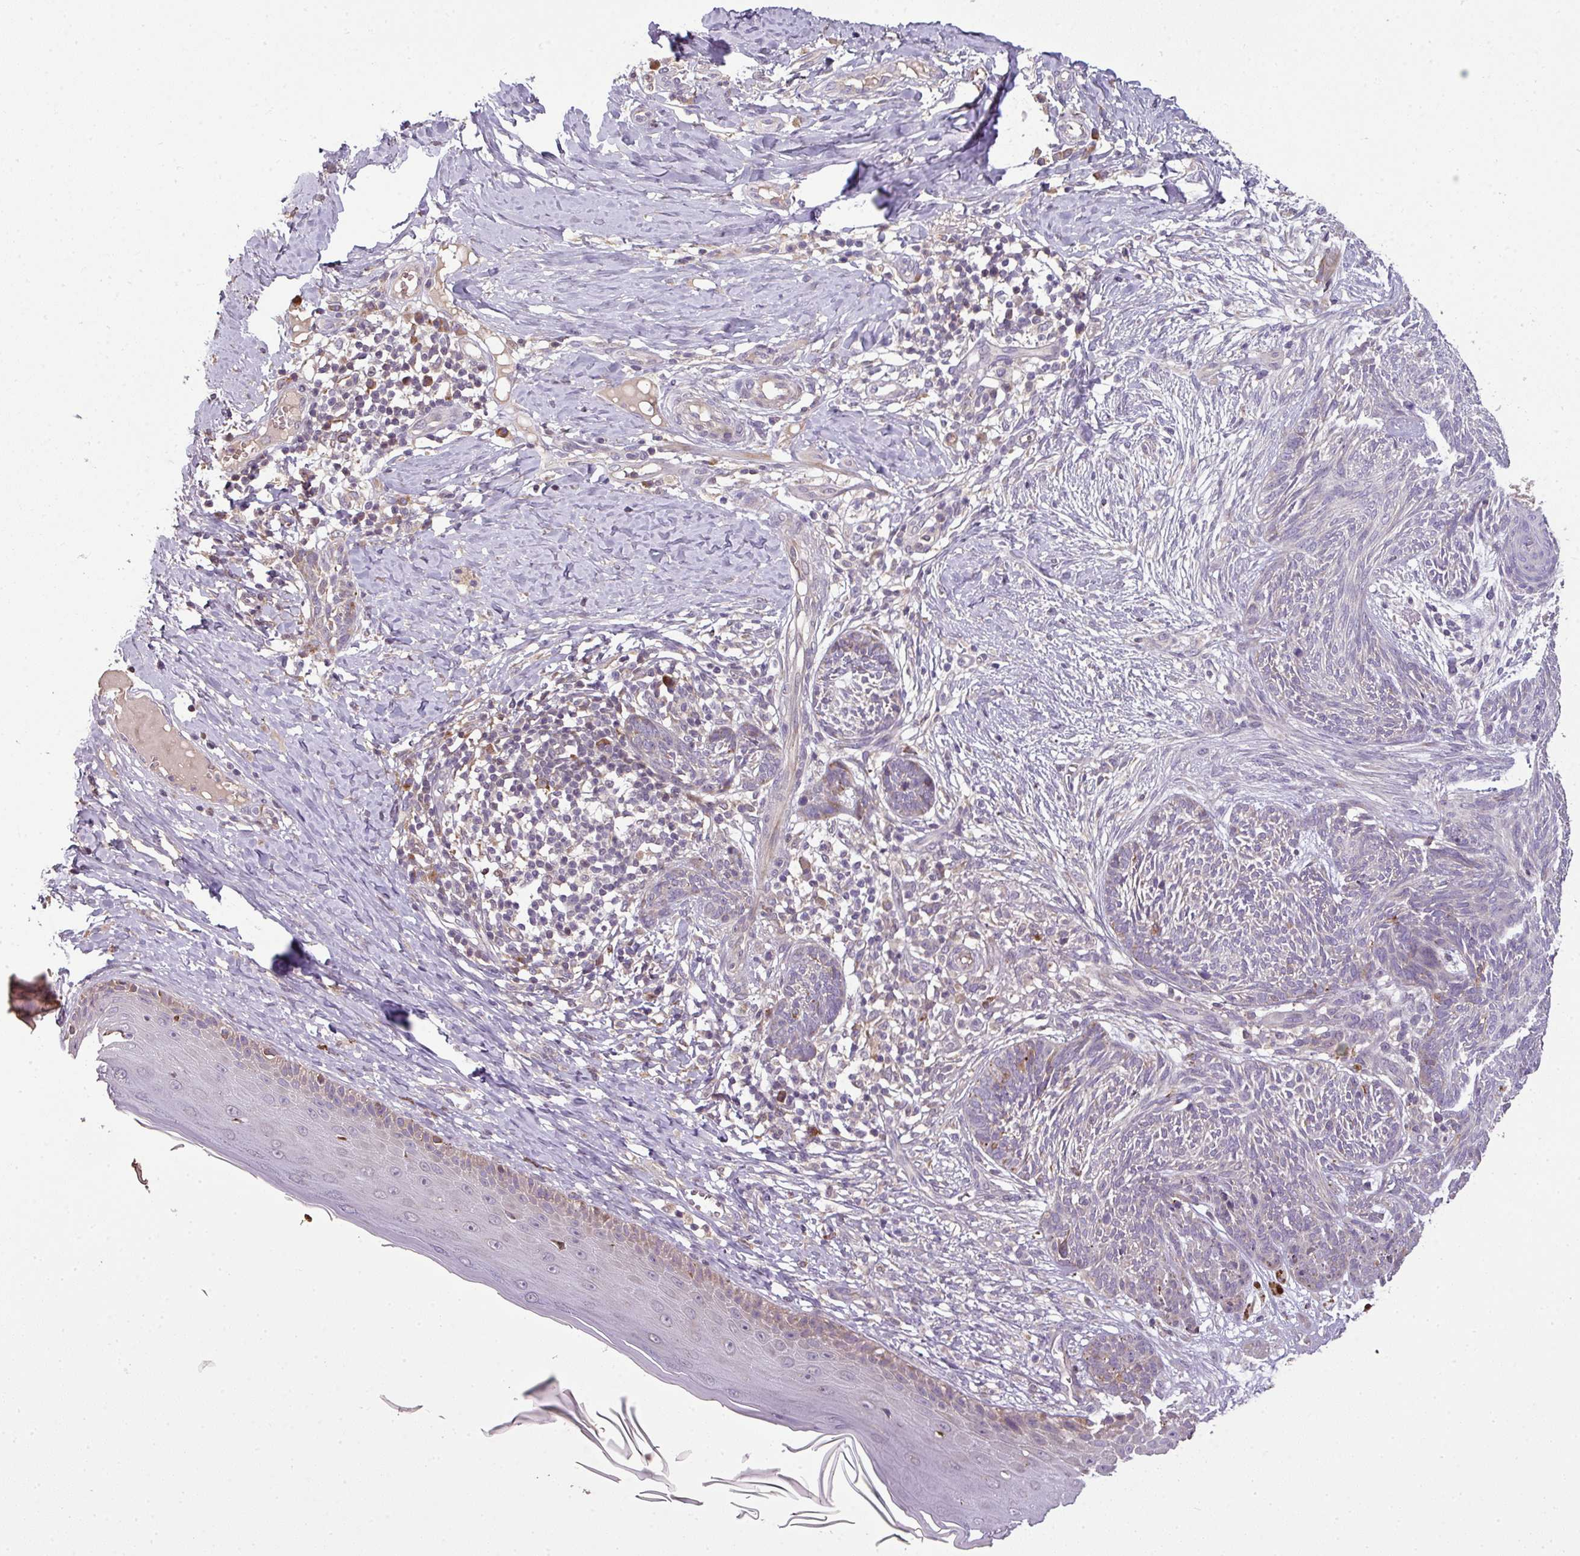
{"staining": {"intensity": "weak", "quantity": "<25%", "location": "cytoplasmic/membranous"}, "tissue": "skin cancer", "cell_type": "Tumor cells", "image_type": "cancer", "snomed": [{"axis": "morphology", "description": "Basal cell carcinoma"}, {"axis": "topography", "description": "Skin"}], "caption": "A high-resolution image shows immunohistochemistry (IHC) staining of skin basal cell carcinoma, which displays no significant staining in tumor cells.", "gene": "SPCS3", "patient": {"sex": "male", "age": 73}}